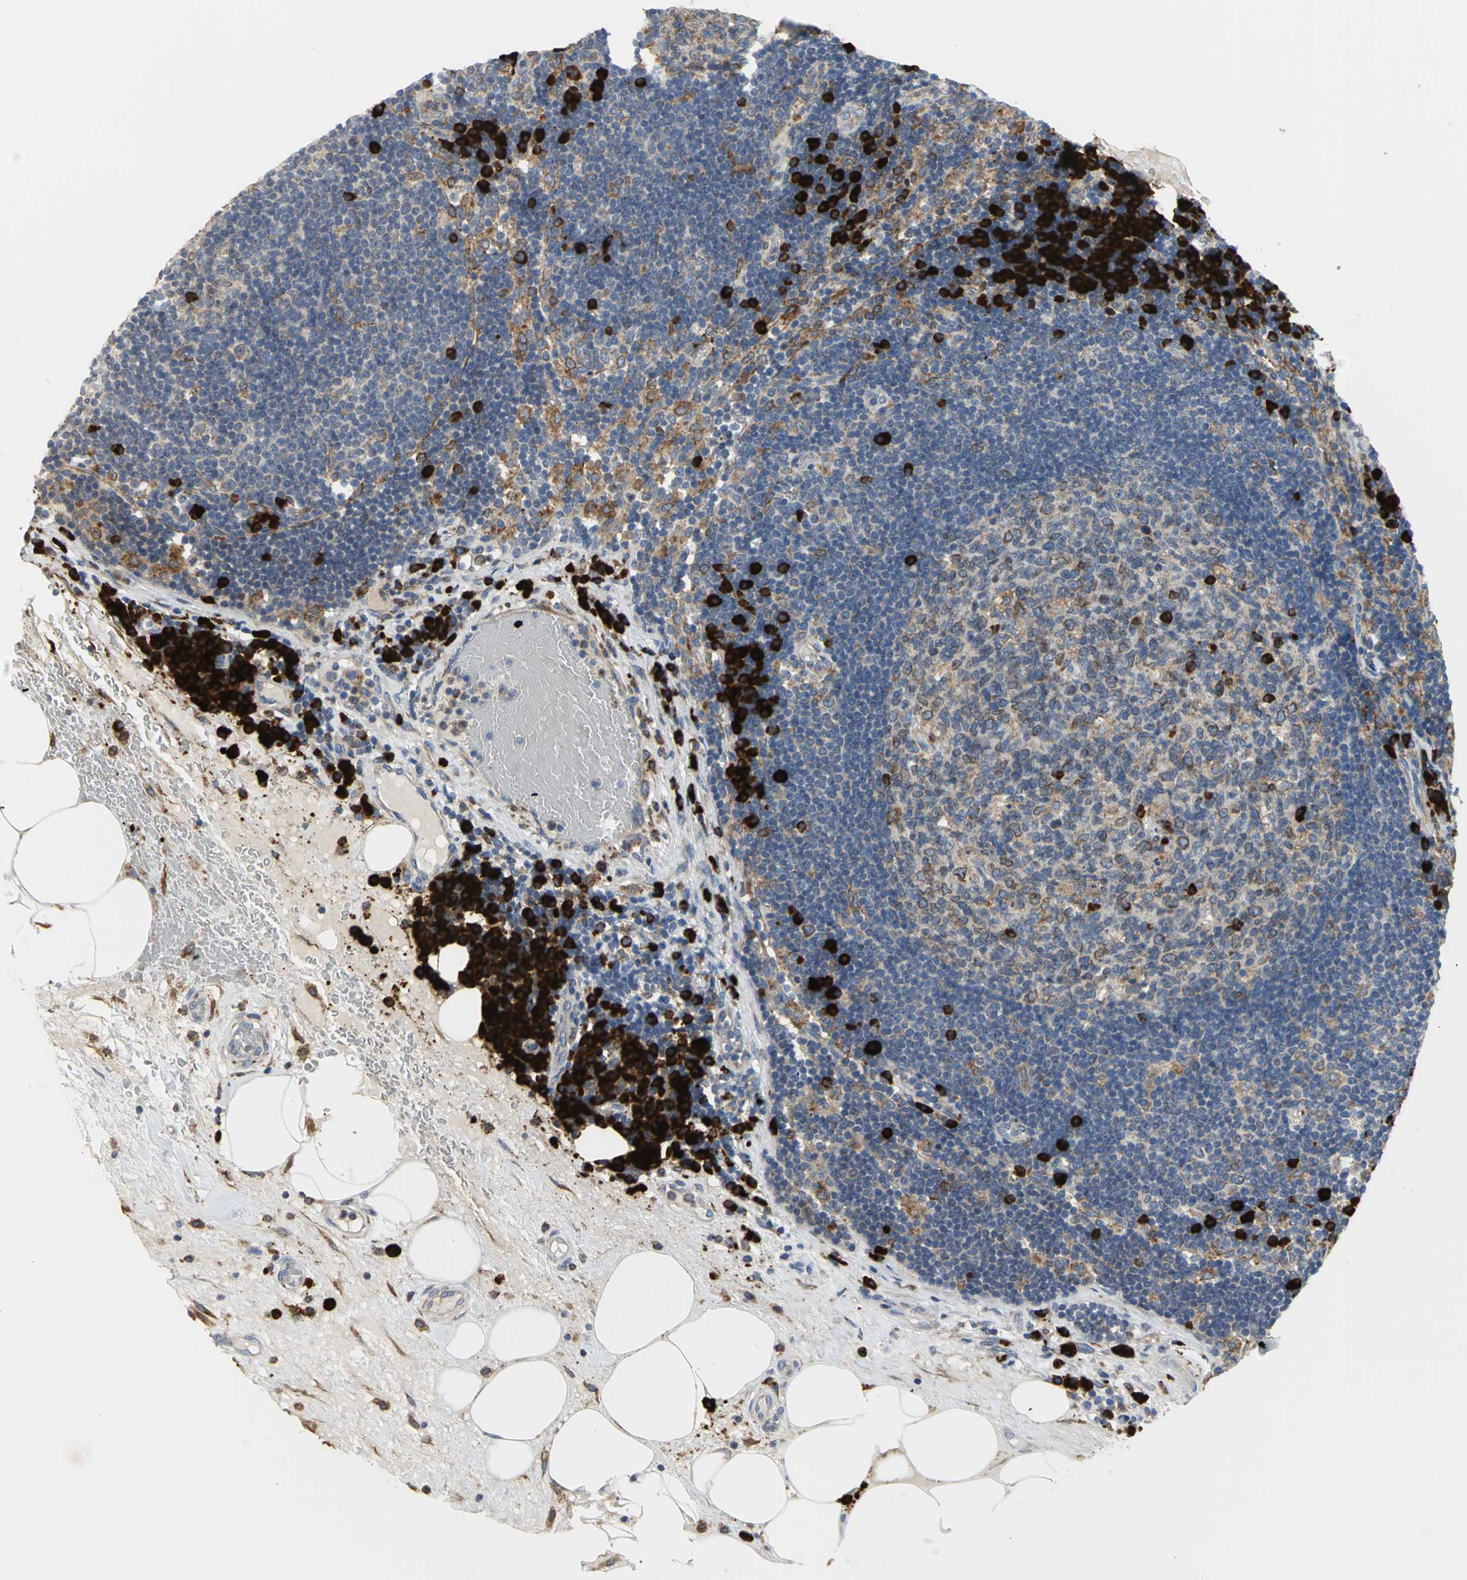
{"staining": {"intensity": "strong", "quantity": "<25%", "location": "cytoplasmic/membranous"}, "tissue": "lymph node", "cell_type": "Germinal center cells", "image_type": "normal", "snomed": [{"axis": "morphology", "description": "Normal tissue, NOS"}, {"axis": "morphology", "description": "Squamous cell carcinoma, metastatic, NOS"}, {"axis": "topography", "description": "Lymph node"}], "caption": "The photomicrograph displays immunohistochemical staining of benign lymph node. There is strong cytoplasmic/membranous positivity is seen in about <25% of germinal center cells. Nuclei are stained in blue.", "gene": "SDF2L1", "patient": {"sex": "female", "age": 53}}